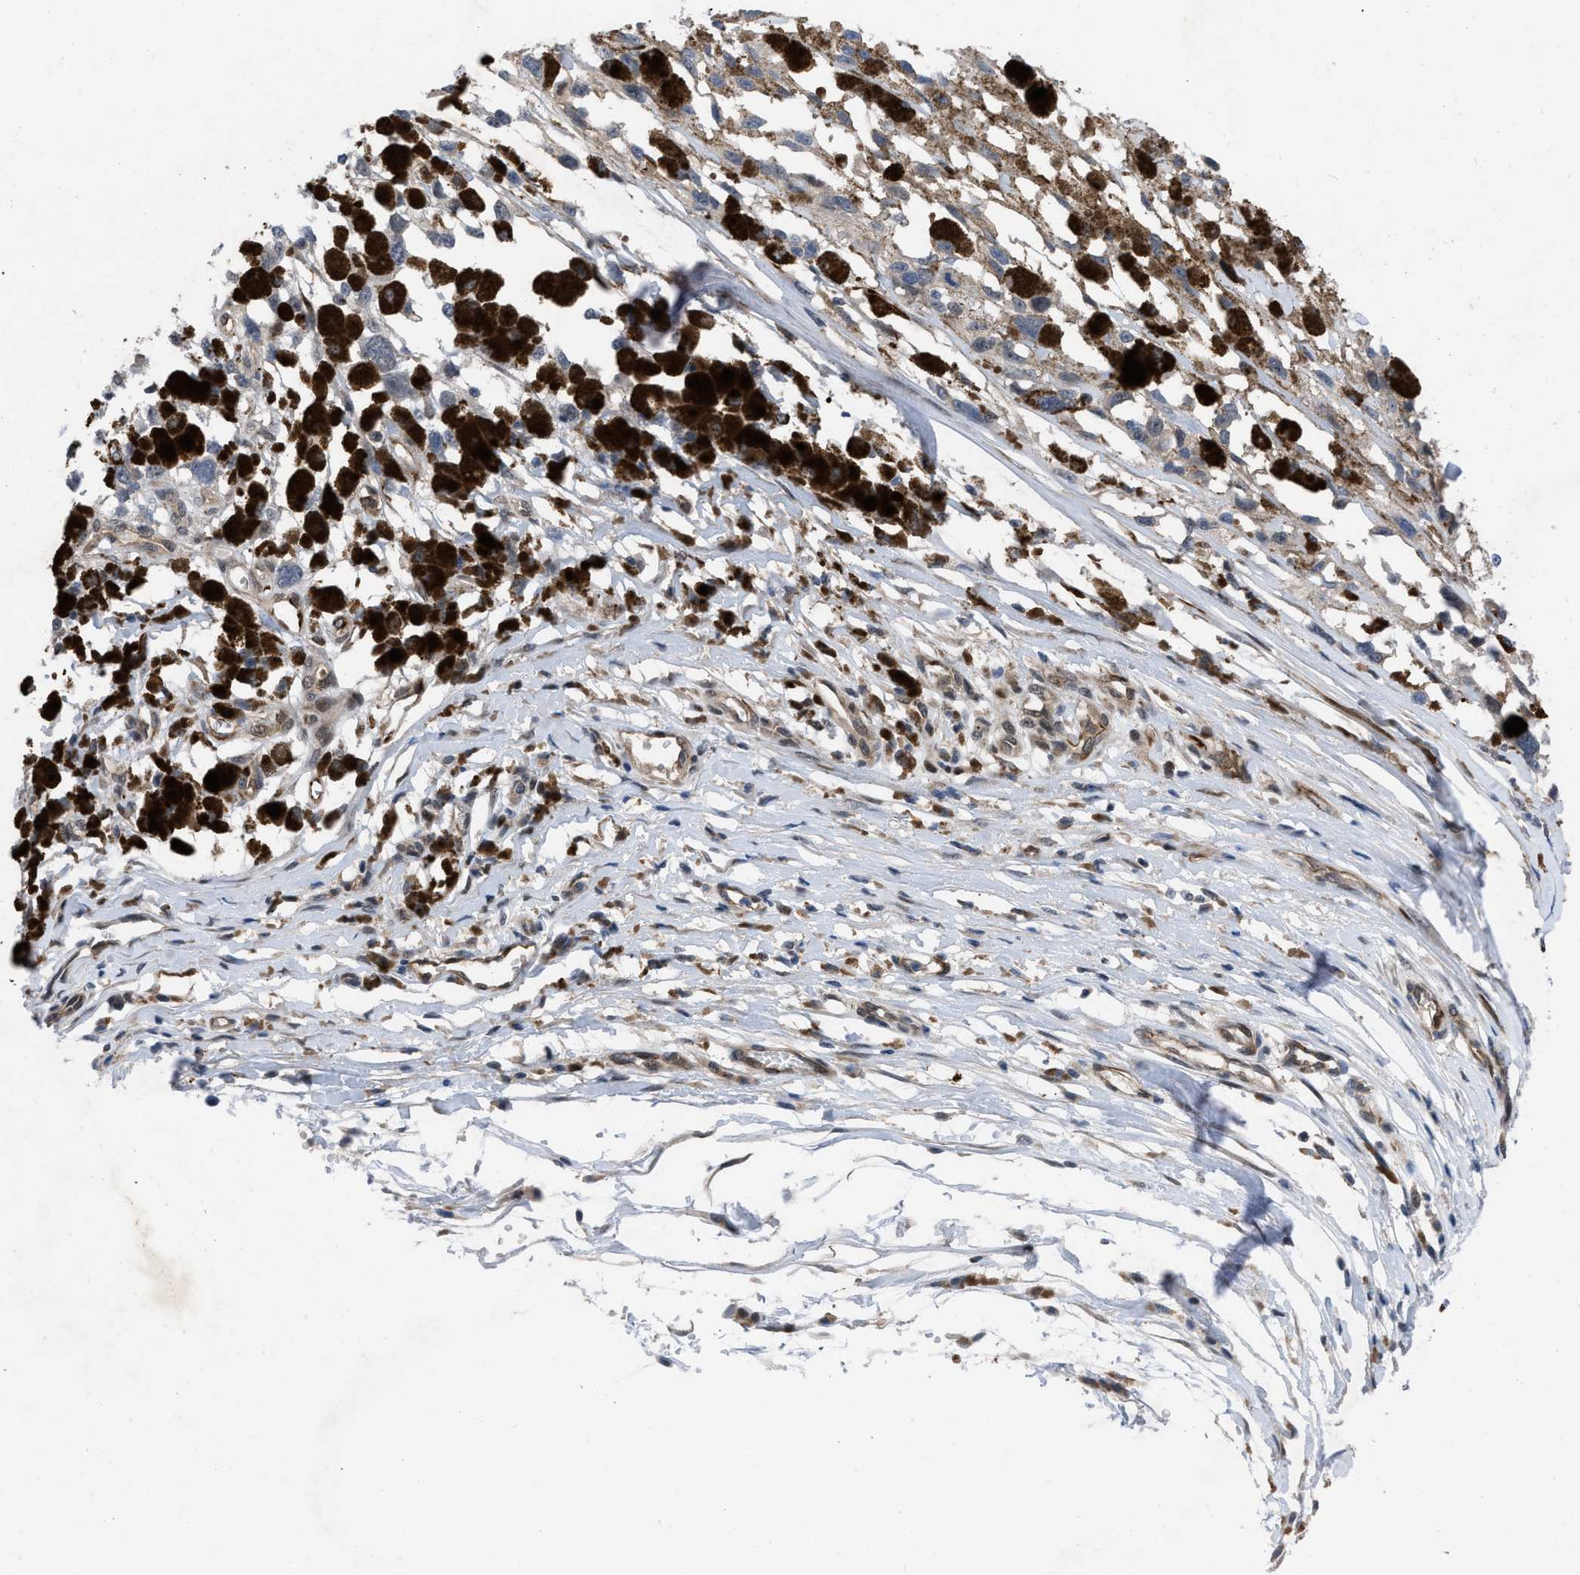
{"staining": {"intensity": "negative", "quantity": "none", "location": "none"}, "tissue": "melanoma", "cell_type": "Tumor cells", "image_type": "cancer", "snomed": [{"axis": "morphology", "description": "Malignant melanoma, Metastatic site"}, {"axis": "topography", "description": "Lymph node"}], "caption": "Tumor cells are negative for brown protein staining in melanoma.", "gene": "IL17RE", "patient": {"sex": "male", "age": 59}}